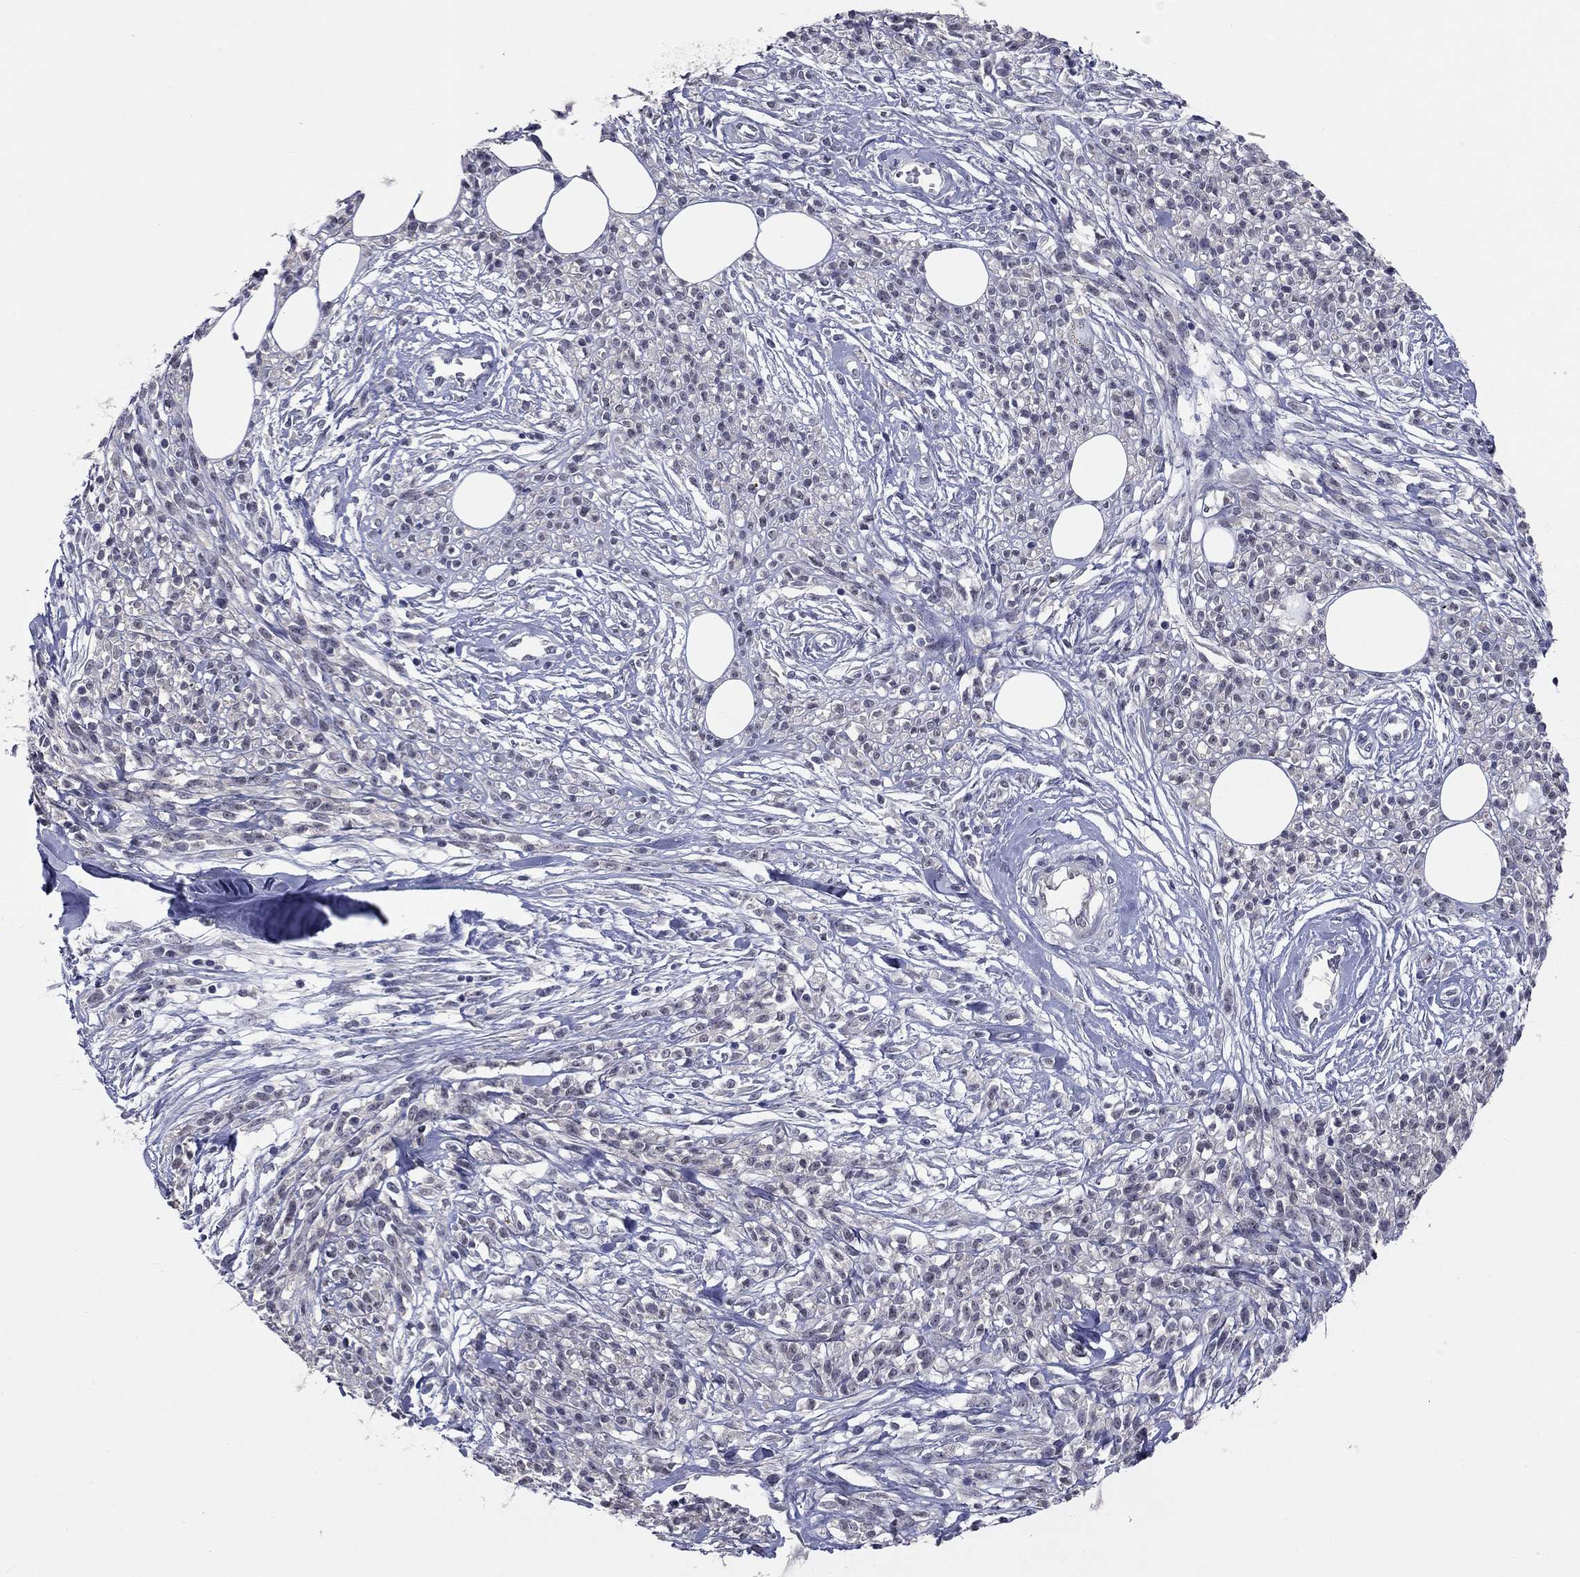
{"staining": {"intensity": "negative", "quantity": "none", "location": "none"}, "tissue": "melanoma", "cell_type": "Tumor cells", "image_type": "cancer", "snomed": [{"axis": "morphology", "description": "Malignant melanoma, NOS"}, {"axis": "topography", "description": "Skin"}, {"axis": "topography", "description": "Skin of trunk"}], "caption": "High magnification brightfield microscopy of melanoma stained with DAB (brown) and counterstained with hematoxylin (blue): tumor cells show no significant expression.", "gene": "SHOC2", "patient": {"sex": "male", "age": 74}}